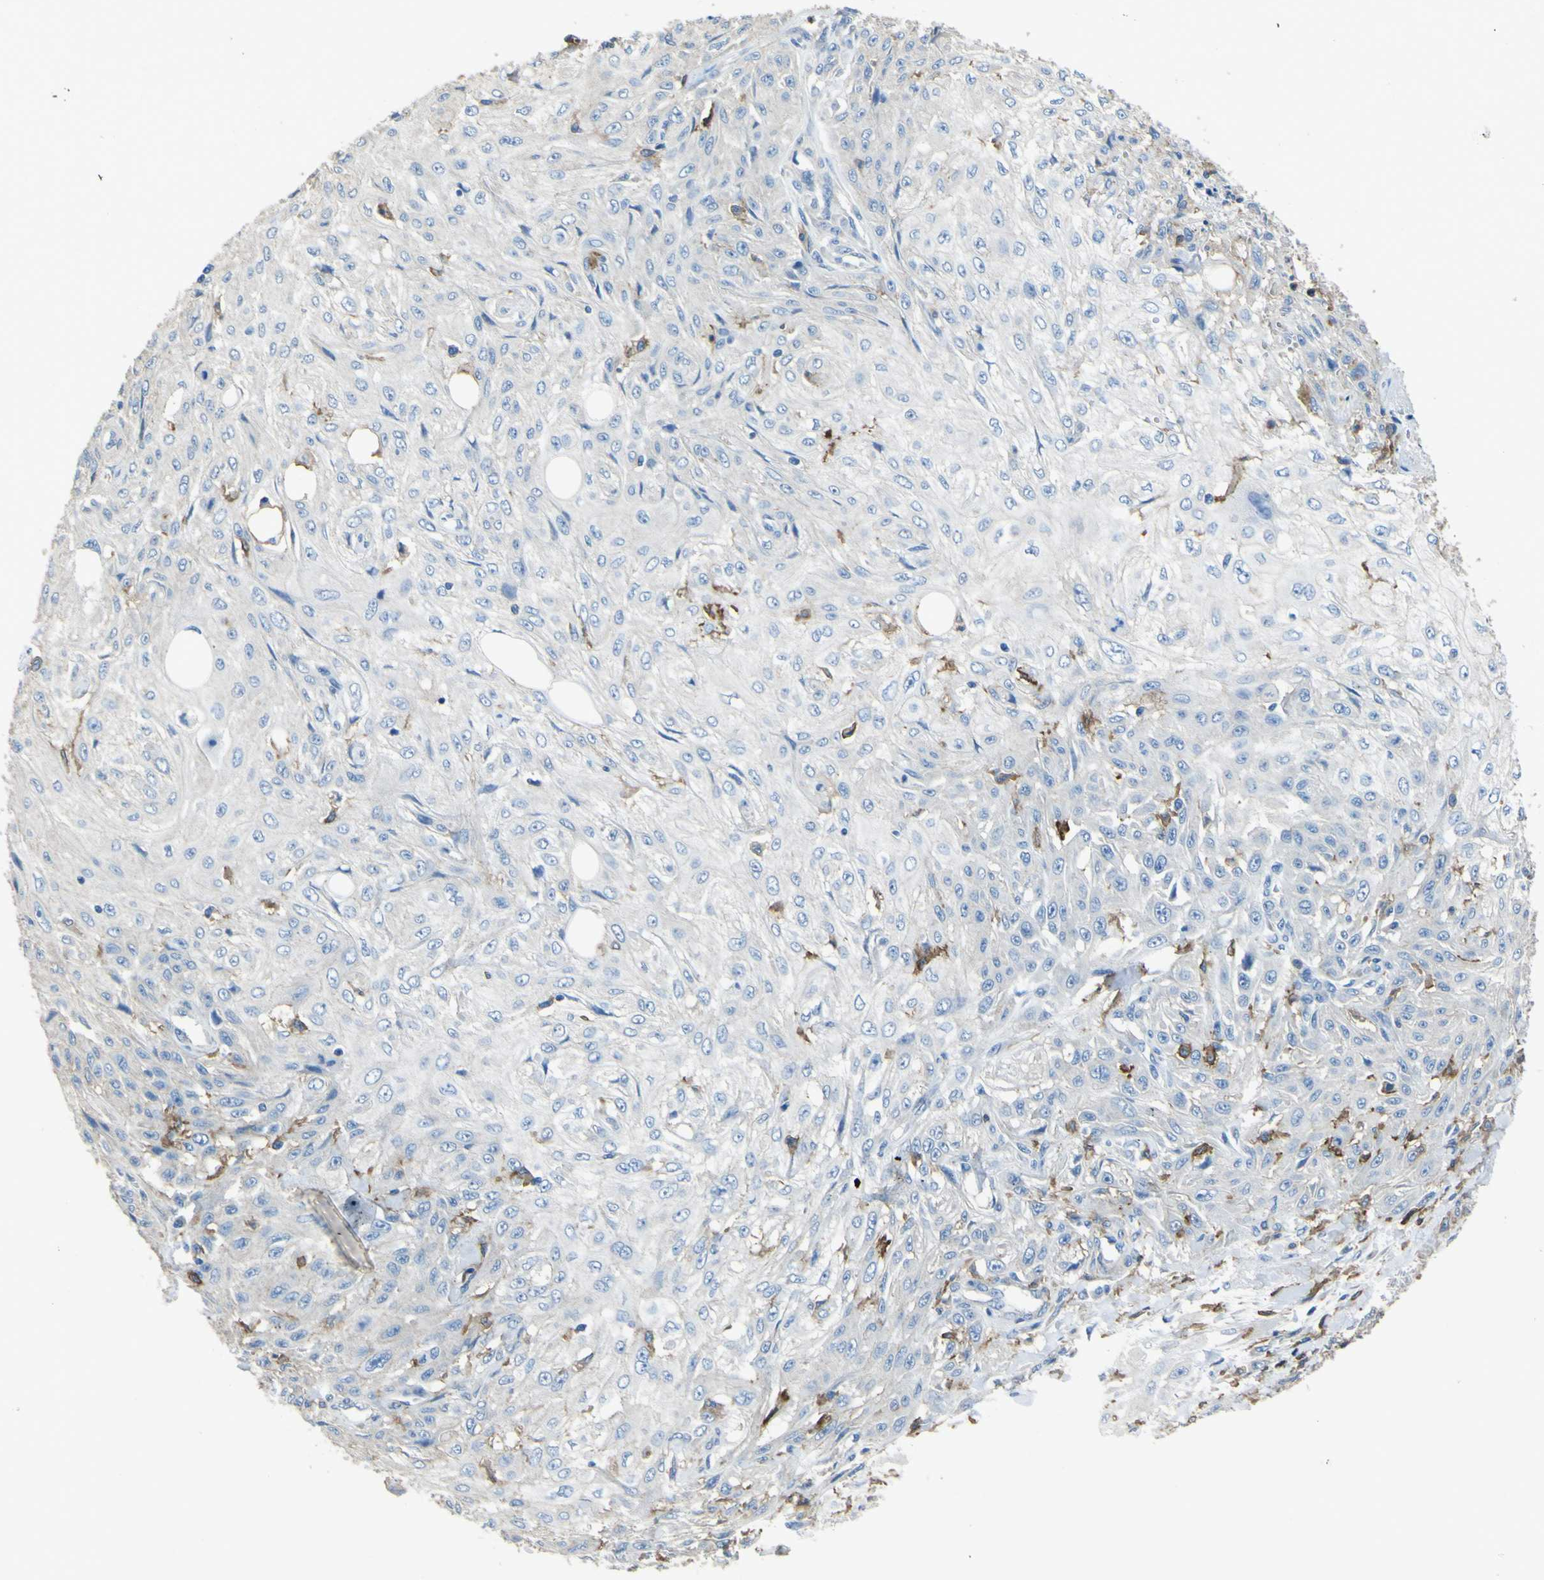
{"staining": {"intensity": "negative", "quantity": "none", "location": "none"}, "tissue": "skin cancer", "cell_type": "Tumor cells", "image_type": "cancer", "snomed": [{"axis": "morphology", "description": "Squamous cell carcinoma, NOS"}, {"axis": "topography", "description": "Skin"}], "caption": "IHC of human skin cancer (squamous cell carcinoma) shows no positivity in tumor cells. (DAB immunohistochemistry (IHC) visualized using brightfield microscopy, high magnification).", "gene": "LAIR1", "patient": {"sex": "male", "age": 75}}